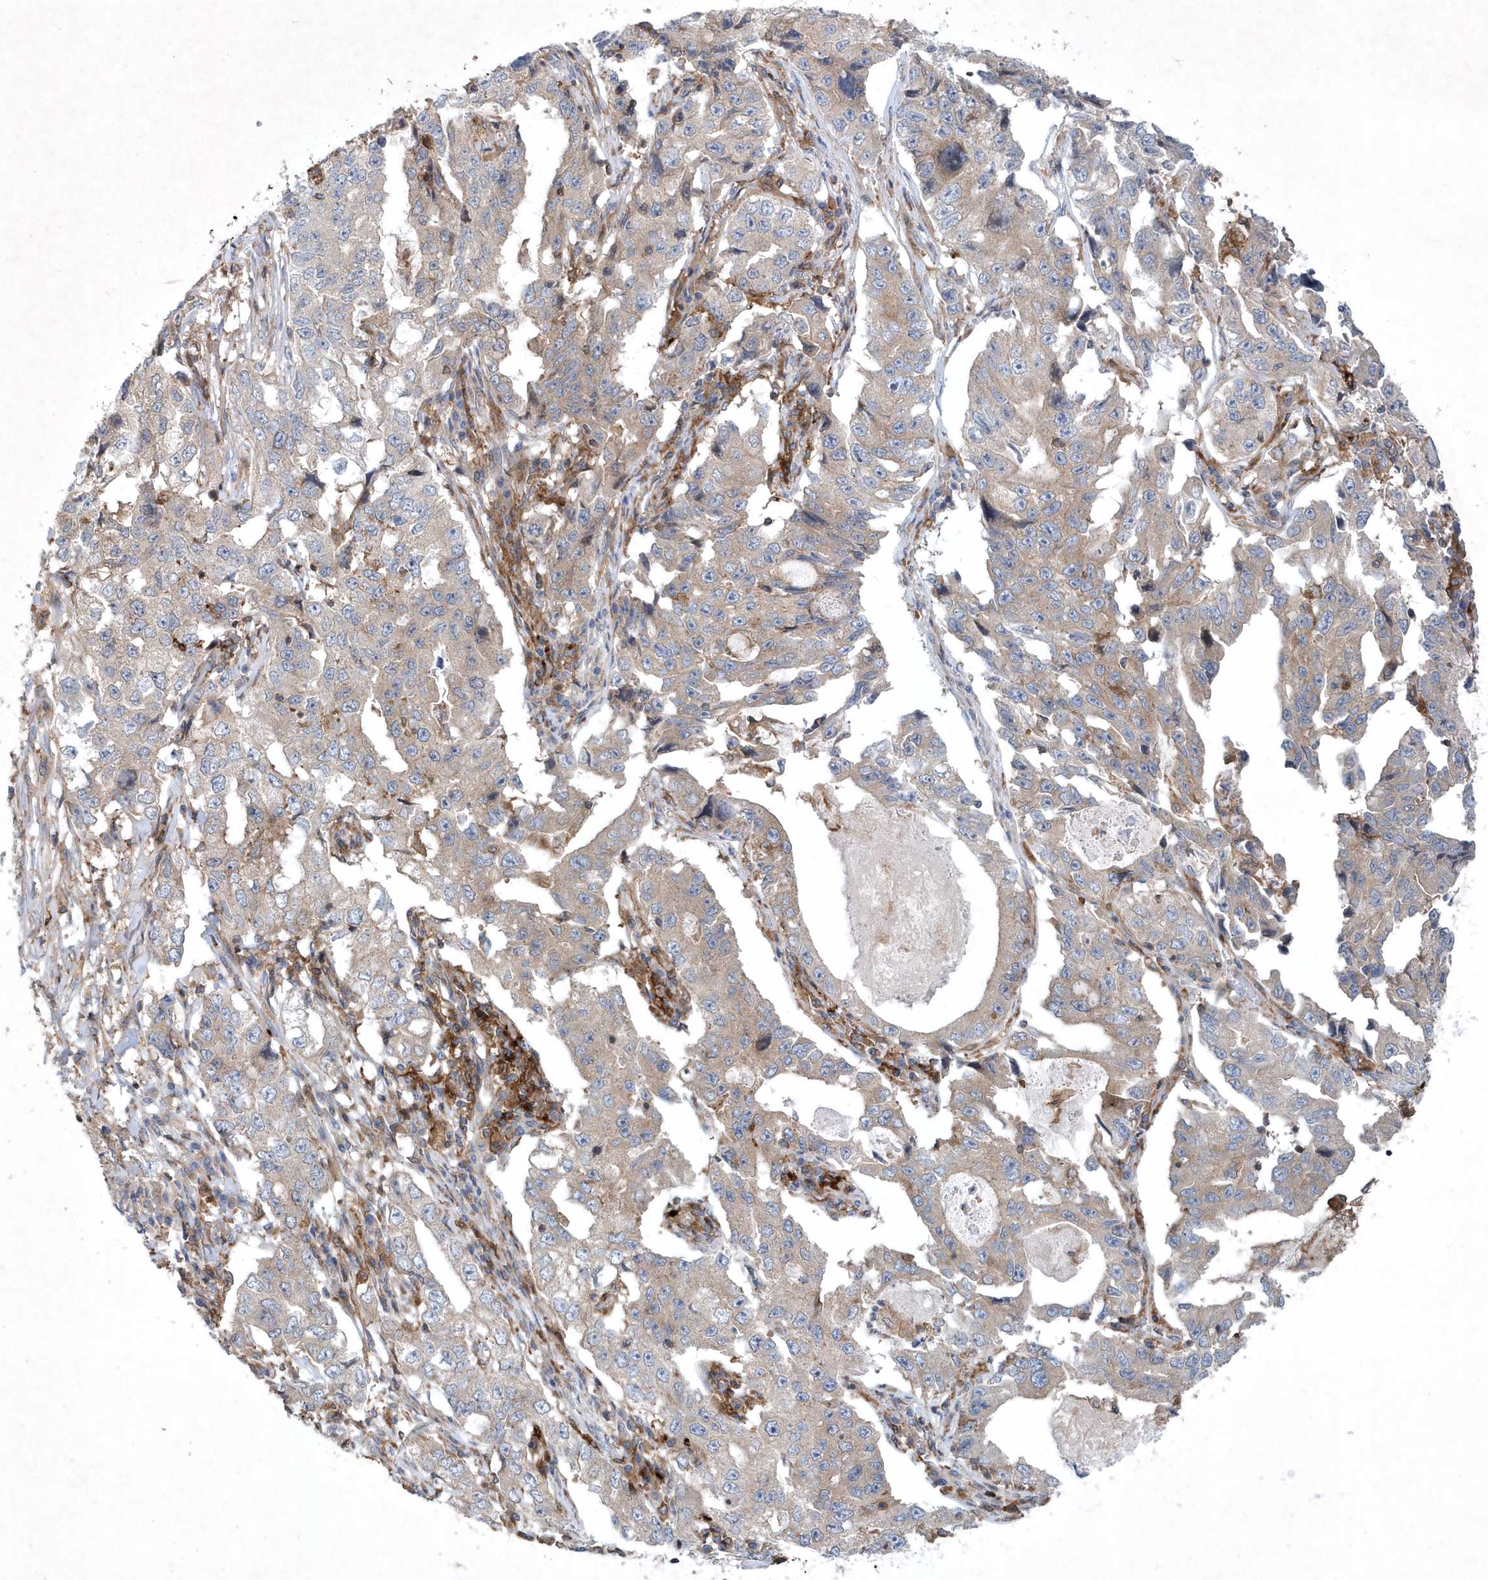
{"staining": {"intensity": "negative", "quantity": "none", "location": "none"}, "tissue": "lung cancer", "cell_type": "Tumor cells", "image_type": "cancer", "snomed": [{"axis": "morphology", "description": "Adenocarcinoma, NOS"}, {"axis": "topography", "description": "Lung"}], "caption": "Image shows no significant protein expression in tumor cells of adenocarcinoma (lung). (DAB immunohistochemistry visualized using brightfield microscopy, high magnification).", "gene": "P2RY10", "patient": {"sex": "female", "age": 51}}